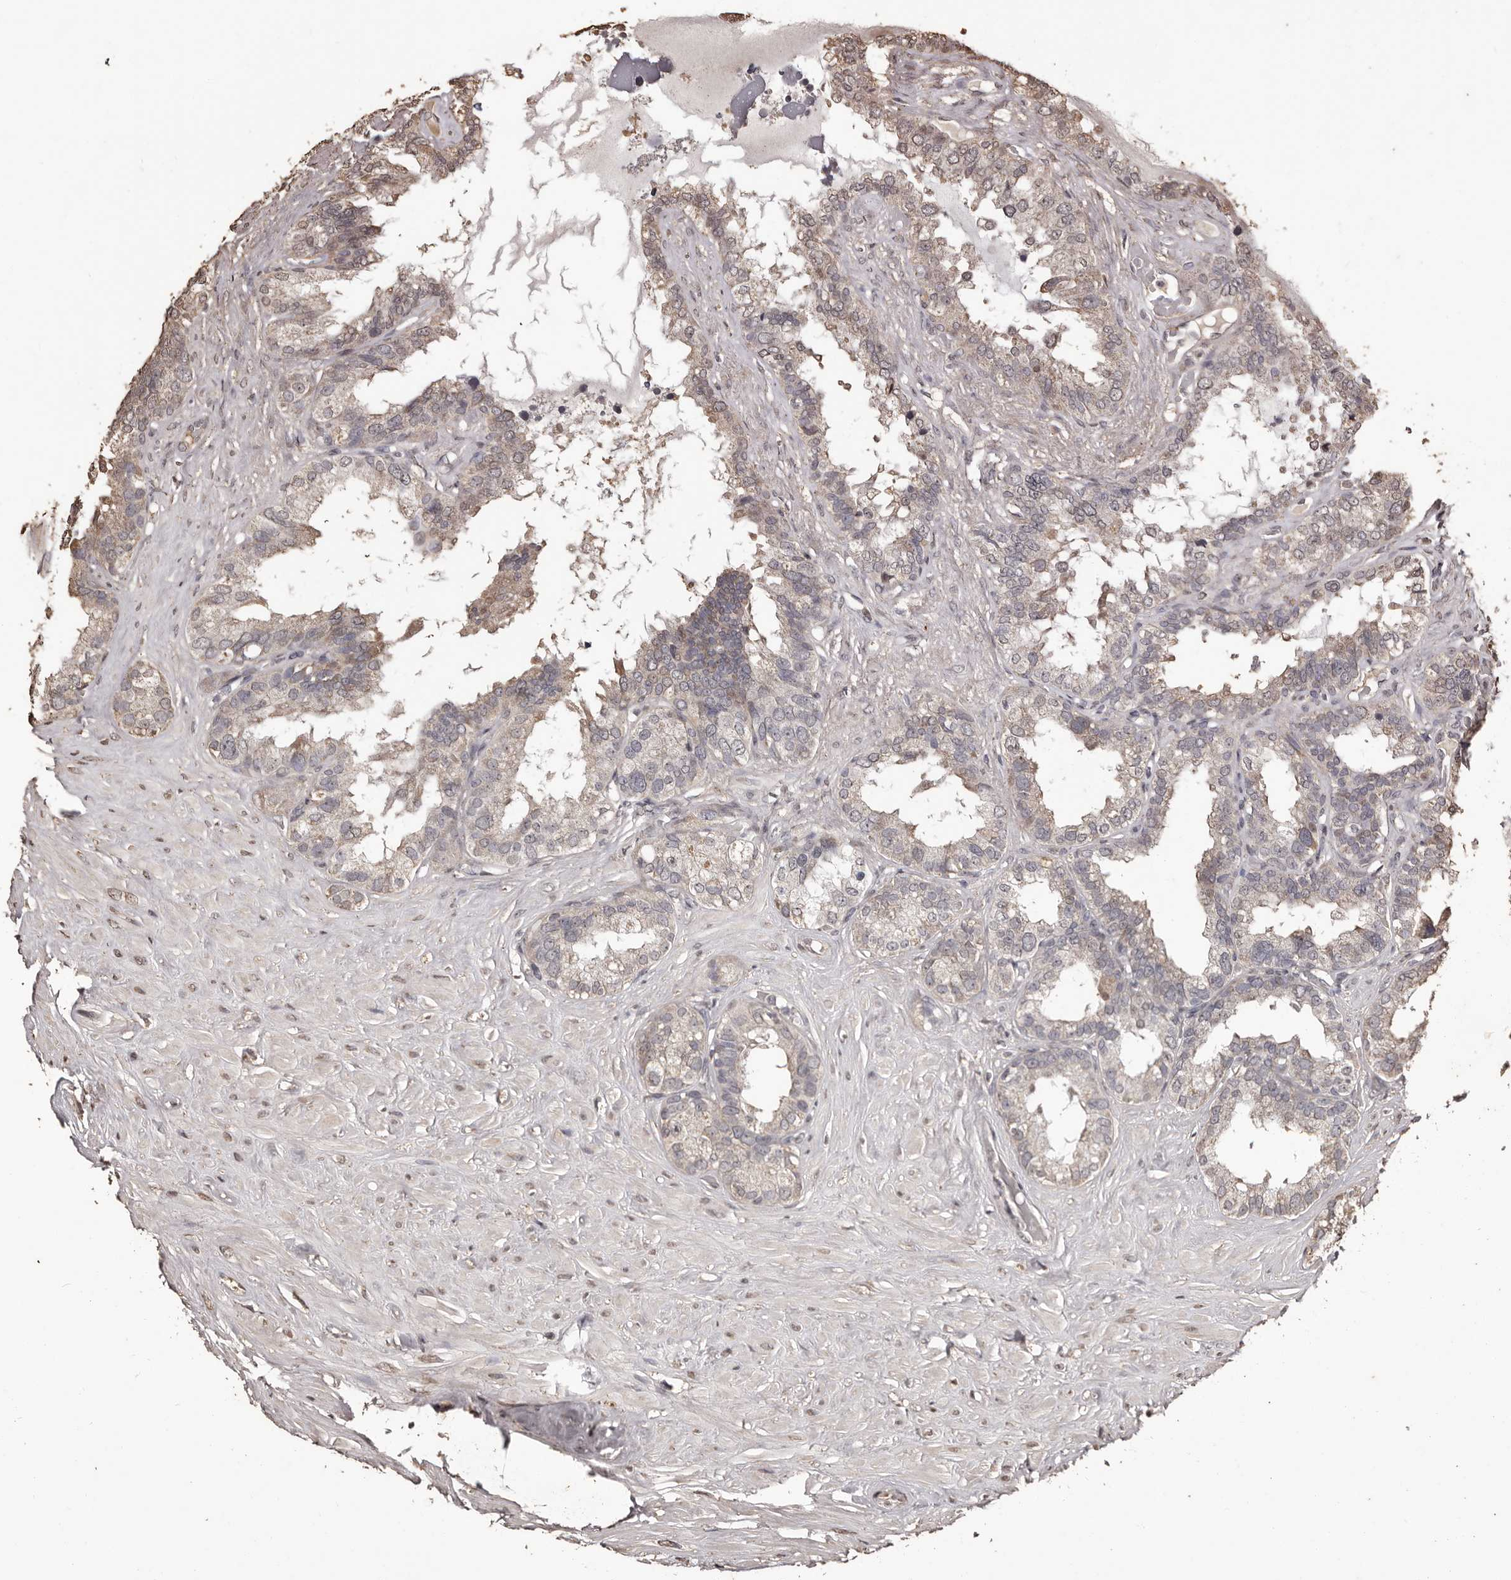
{"staining": {"intensity": "weak", "quantity": "25%-75%", "location": "cytoplasmic/membranous,nuclear"}, "tissue": "seminal vesicle", "cell_type": "Glandular cells", "image_type": "normal", "snomed": [{"axis": "morphology", "description": "Normal tissue, NOS"}, {"axis": "topography", "description": "Seminal veicle"}], "caption": "Glandular cells display low levels of weak cytoplasmic/membranous,nuclear staining in approximately 25%-75% of cells in unremarkable human seminal vesicle. The protein is stained brown, and the nuclei are stained in blue (DAB (3,3'-diaminobenzidine) IHC with brightfield microscopy, high magnification).", "gene": "NAV1", "patient": {"sex": "male", "age": 80}}